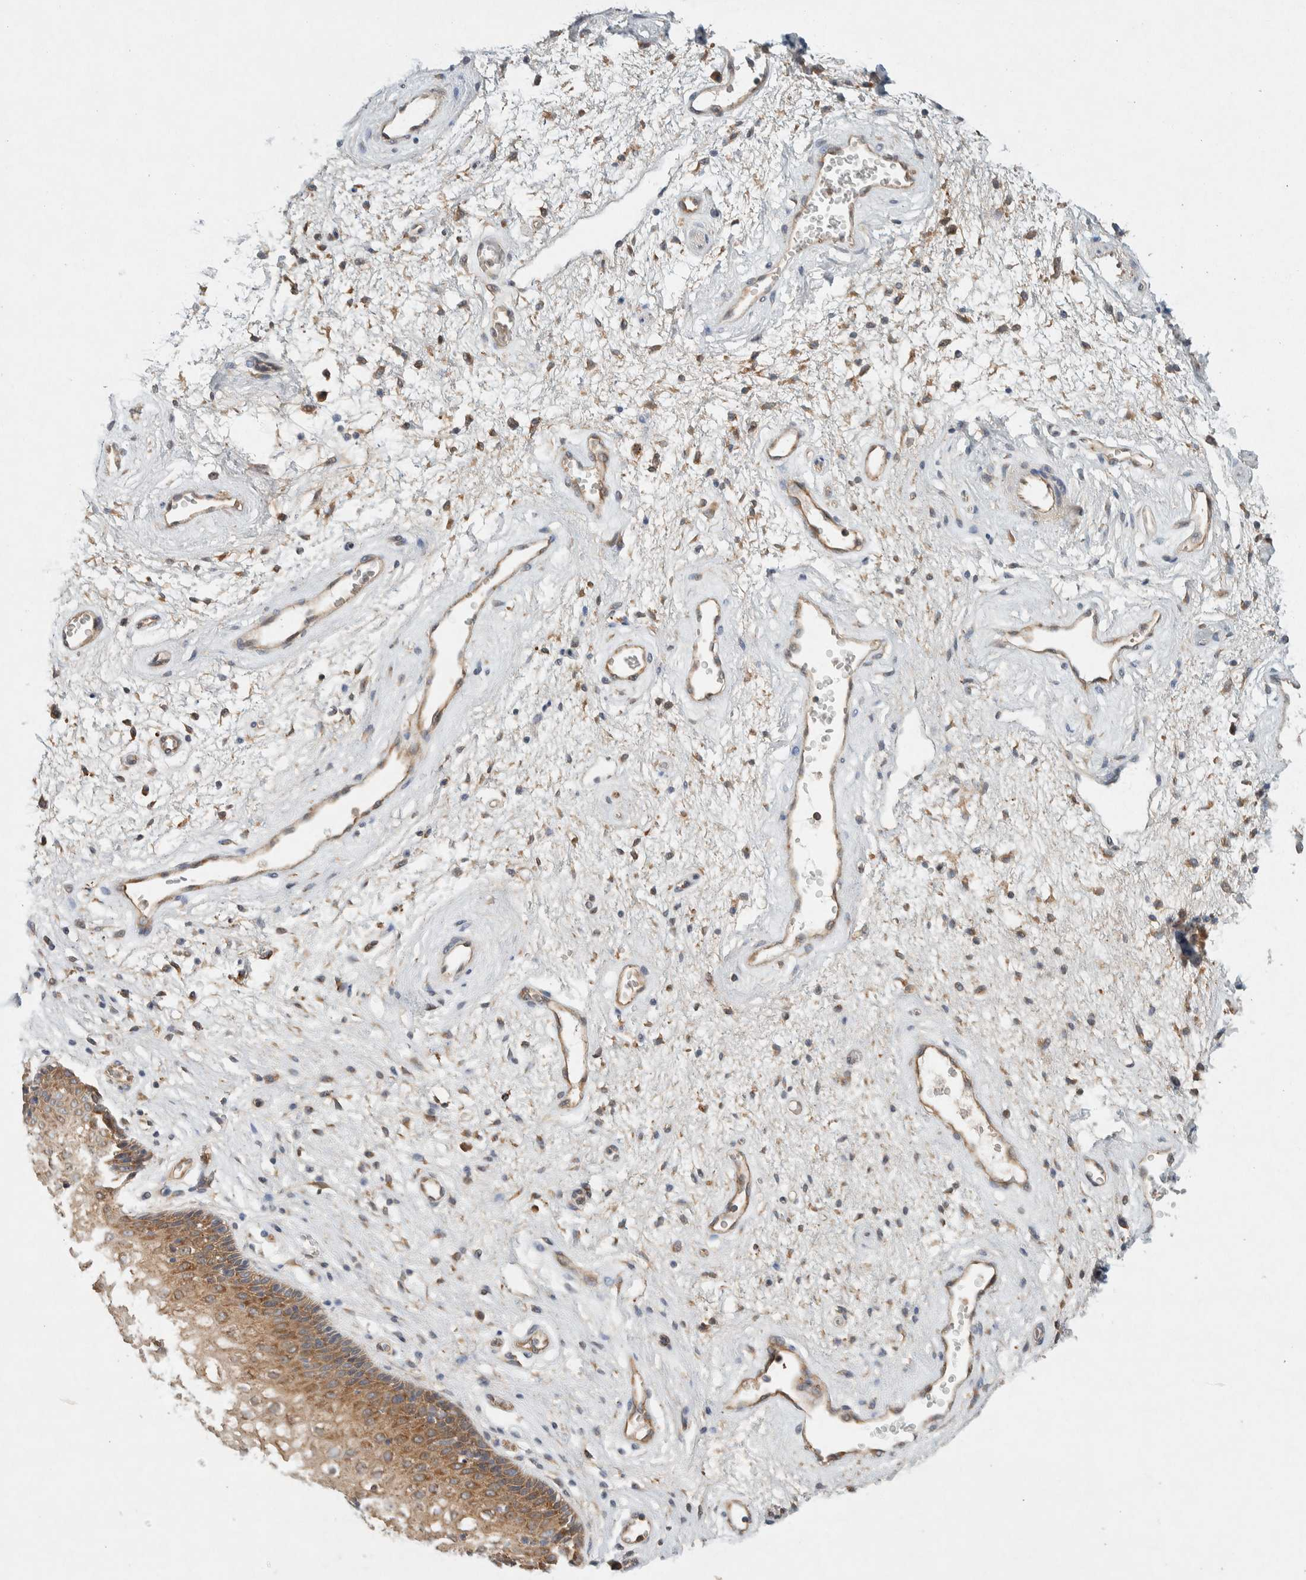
{"staining": {"intensity": "moderate", "quantity": ">75%", "location": "cytoplasmic/membranous"}, "tissue": "vagina", "cell_type": "Squamous epithelial cells", "image_type": "normal", "snomed": [{"axis": "morphology", "description": "Normal tissue, NOS"}, {"axis": "topography", "description": "Vagina"}], "caption": "Vagina stained with DAB (3,3'-diaminobenzidine) immunohistochemistry (IHC) reveals medium levels of moderate cytoplasmic/membranous expression in approximately >75% of squamous epithelial cells.", "gene": "PXK", "patient": {"sex": "female", "age": 34}}